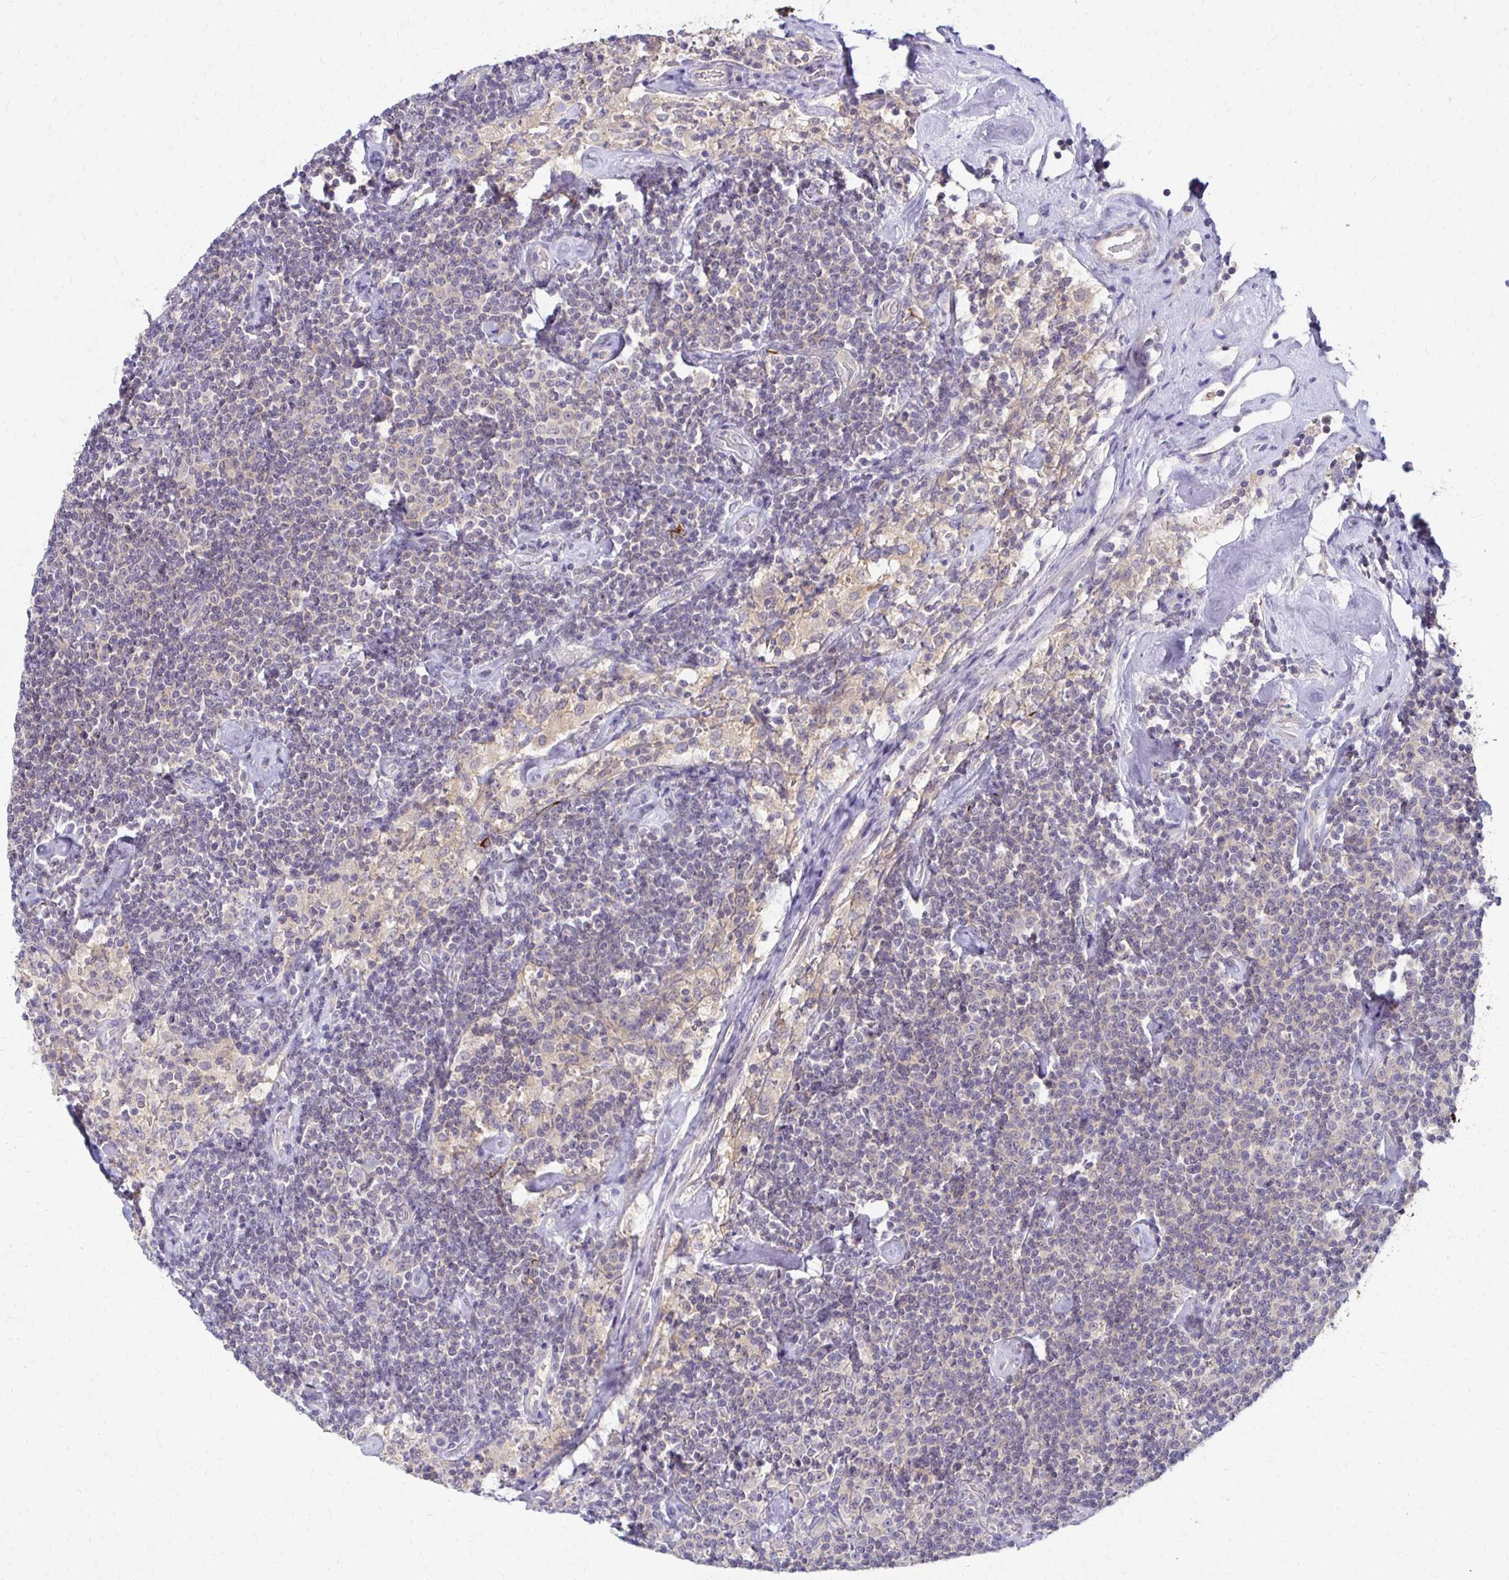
{"staining": {"intensity": "negative", "quantity": "none", "location": "none"}, "tissue": "lymphoma", "cell_type": "Tumor cells", "image_type": "cancer", "snomed": [{"axis": "morphology", "description": "Malignant lymphoma, non-Hodgkin's type, Low grade"}, {"axis": "topography", "description": "Lymph node"}], "caption": "Tumor cells are negative for protein expression in human lymphoma.", "gene": "C1QTNF2", "patient": {"sex": "male", "age": 81}}